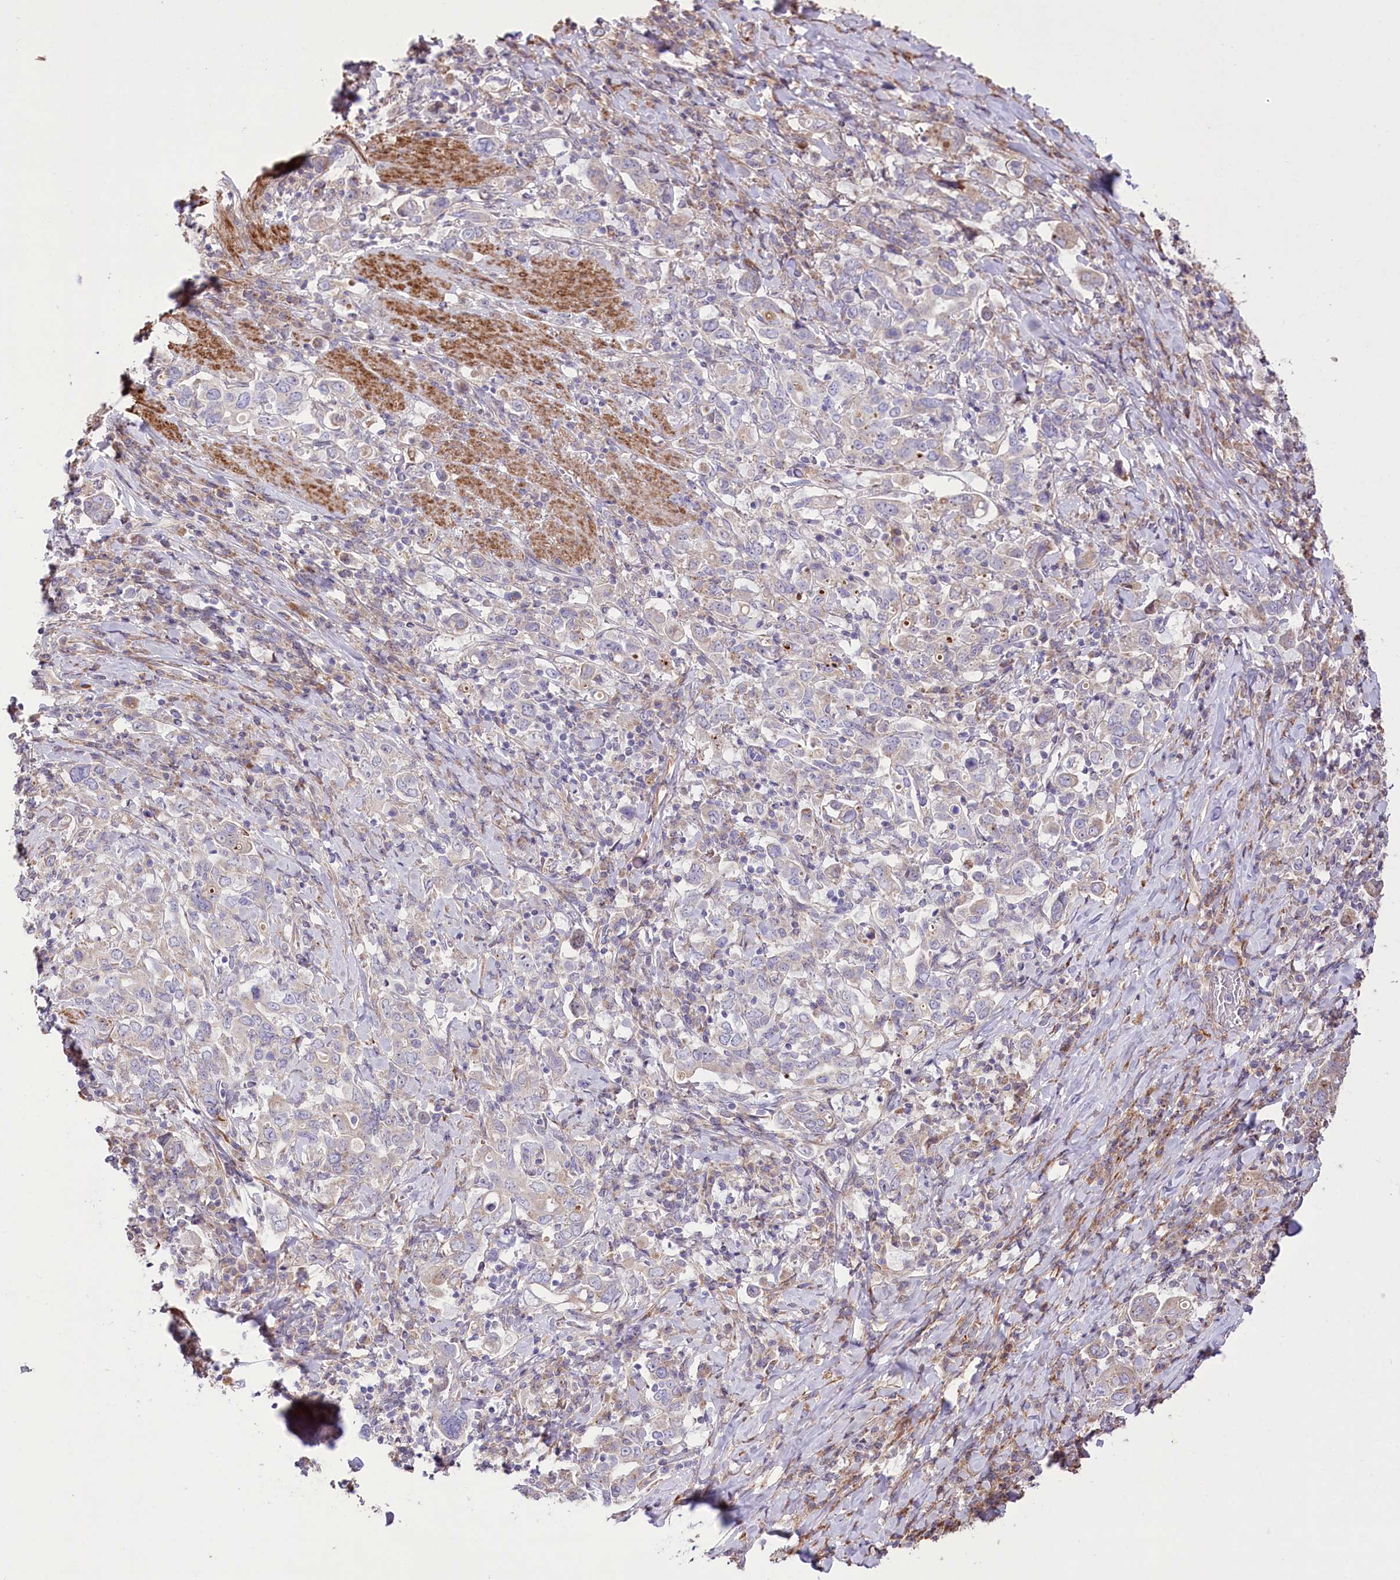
{"staining": {"intensity": "weak", "quantity": "25%-75%", "location": "cytoplasmic/membranous"}, "tissue": "stomach cancer", "cell_type": "Tumor cells", "image_type": "cancer", "snomed": [{"axis": "morphology", "description": "Adenocarcinoma, NOS"}, {"axis": "topography", "description": "Stomach, upper"}], "caption": "A histopathology image of stomach adenocarcinoma stained for a protein shows weak cytoplasmic/membranous brown staining in tumor cells.", "gene": "RNF24", "patient": {"sex": "male", "age": 62}}